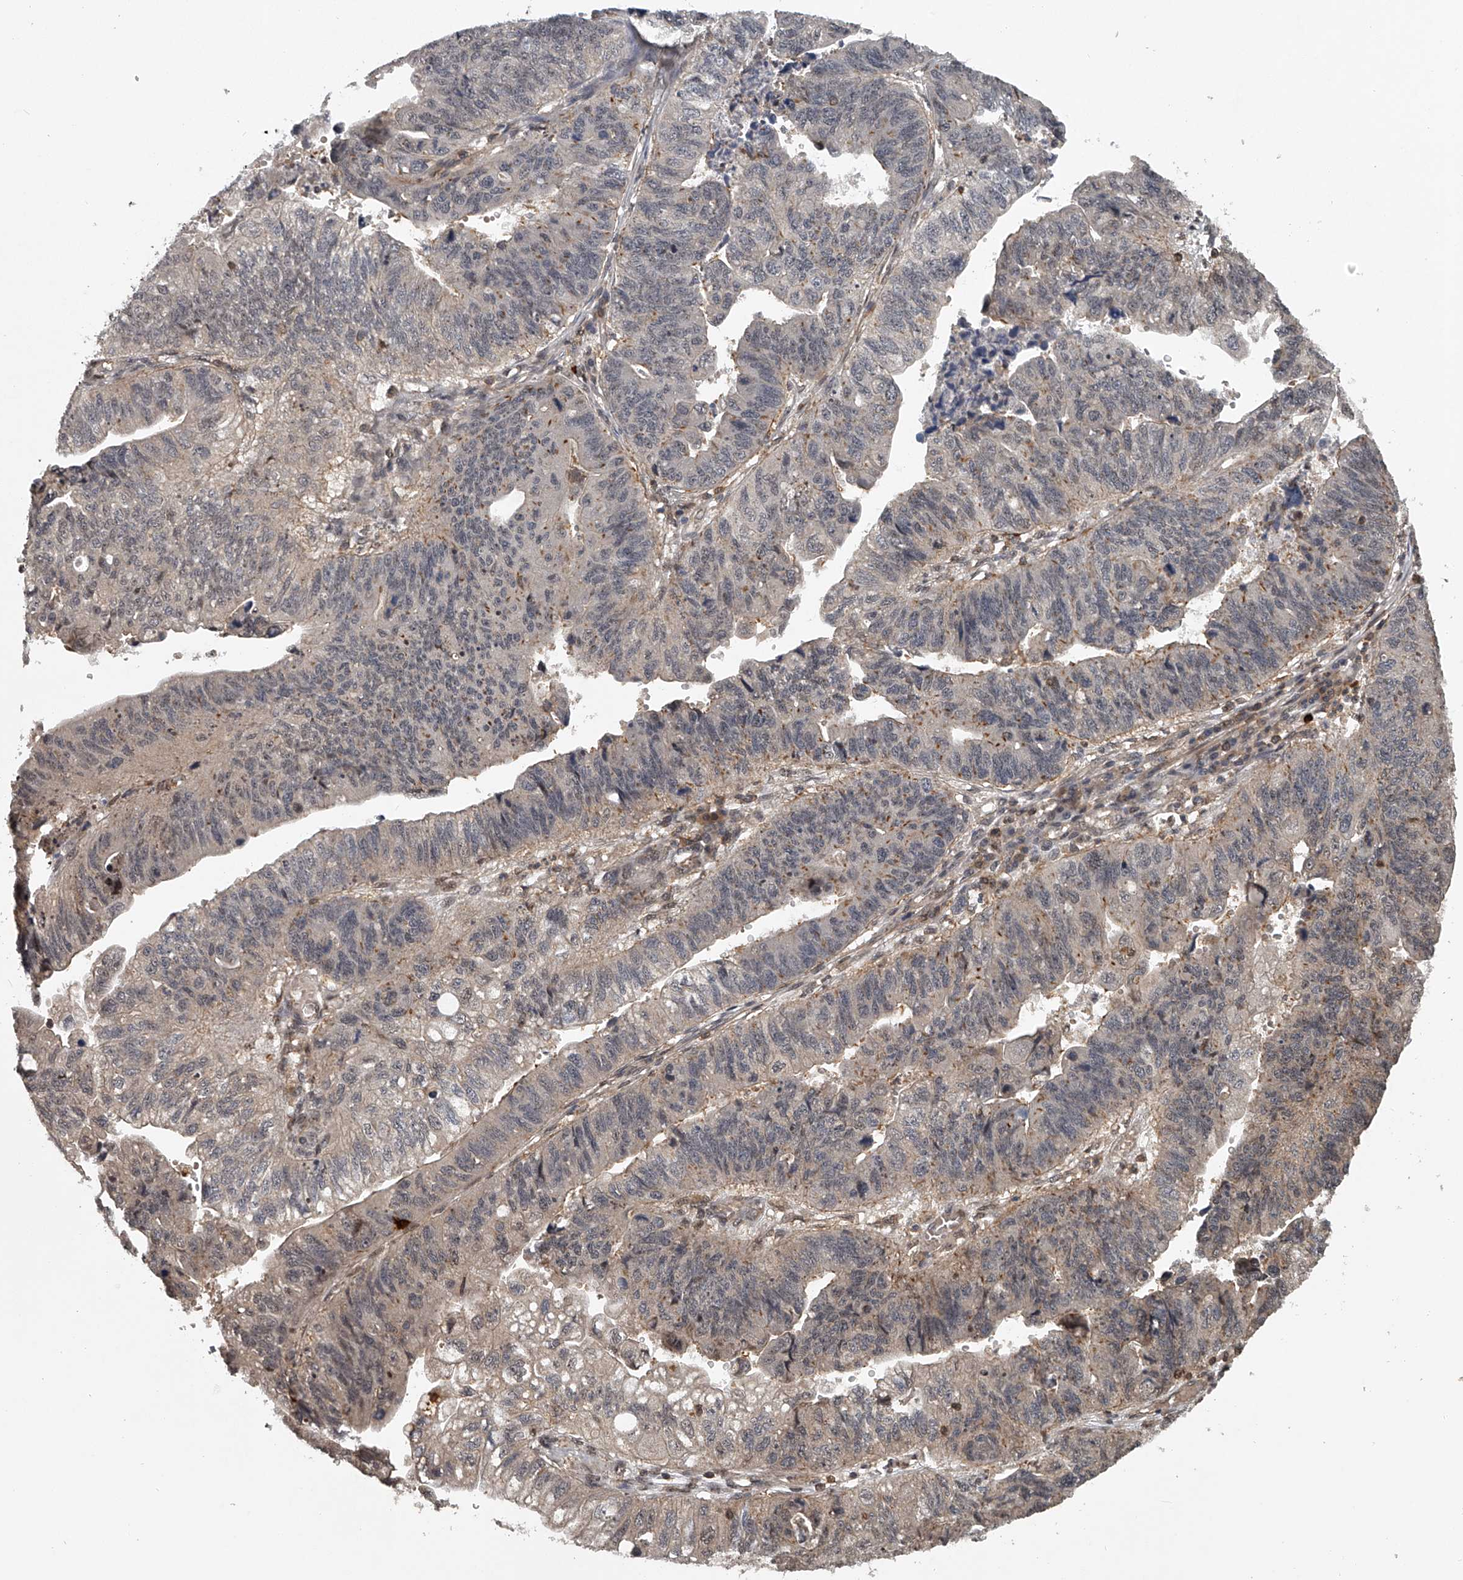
{"staining": {"intensity": "weak", "quantity": "25%-75%", "location": "cytoplasmic/membranous,nuclear"}, "tissue": "stomach cancer", "cell_type": "Tumor cells", "image_type": "cancer", "snomed": [{"axis": "morphology", "description": "Adenocarcinoma, NOS"}, {"axis": "topography", "description": "Stomach"}], "caption": "Protein analysis of stomach cancer (adenocarcinoma) tissue demonstrates weak cytoplasmic/membranous and nuclear positivity in approximately 25%-75% of tumor cells.", "gene": "PLEKHG1", "patient": {"sex": "male", "age": 59}}